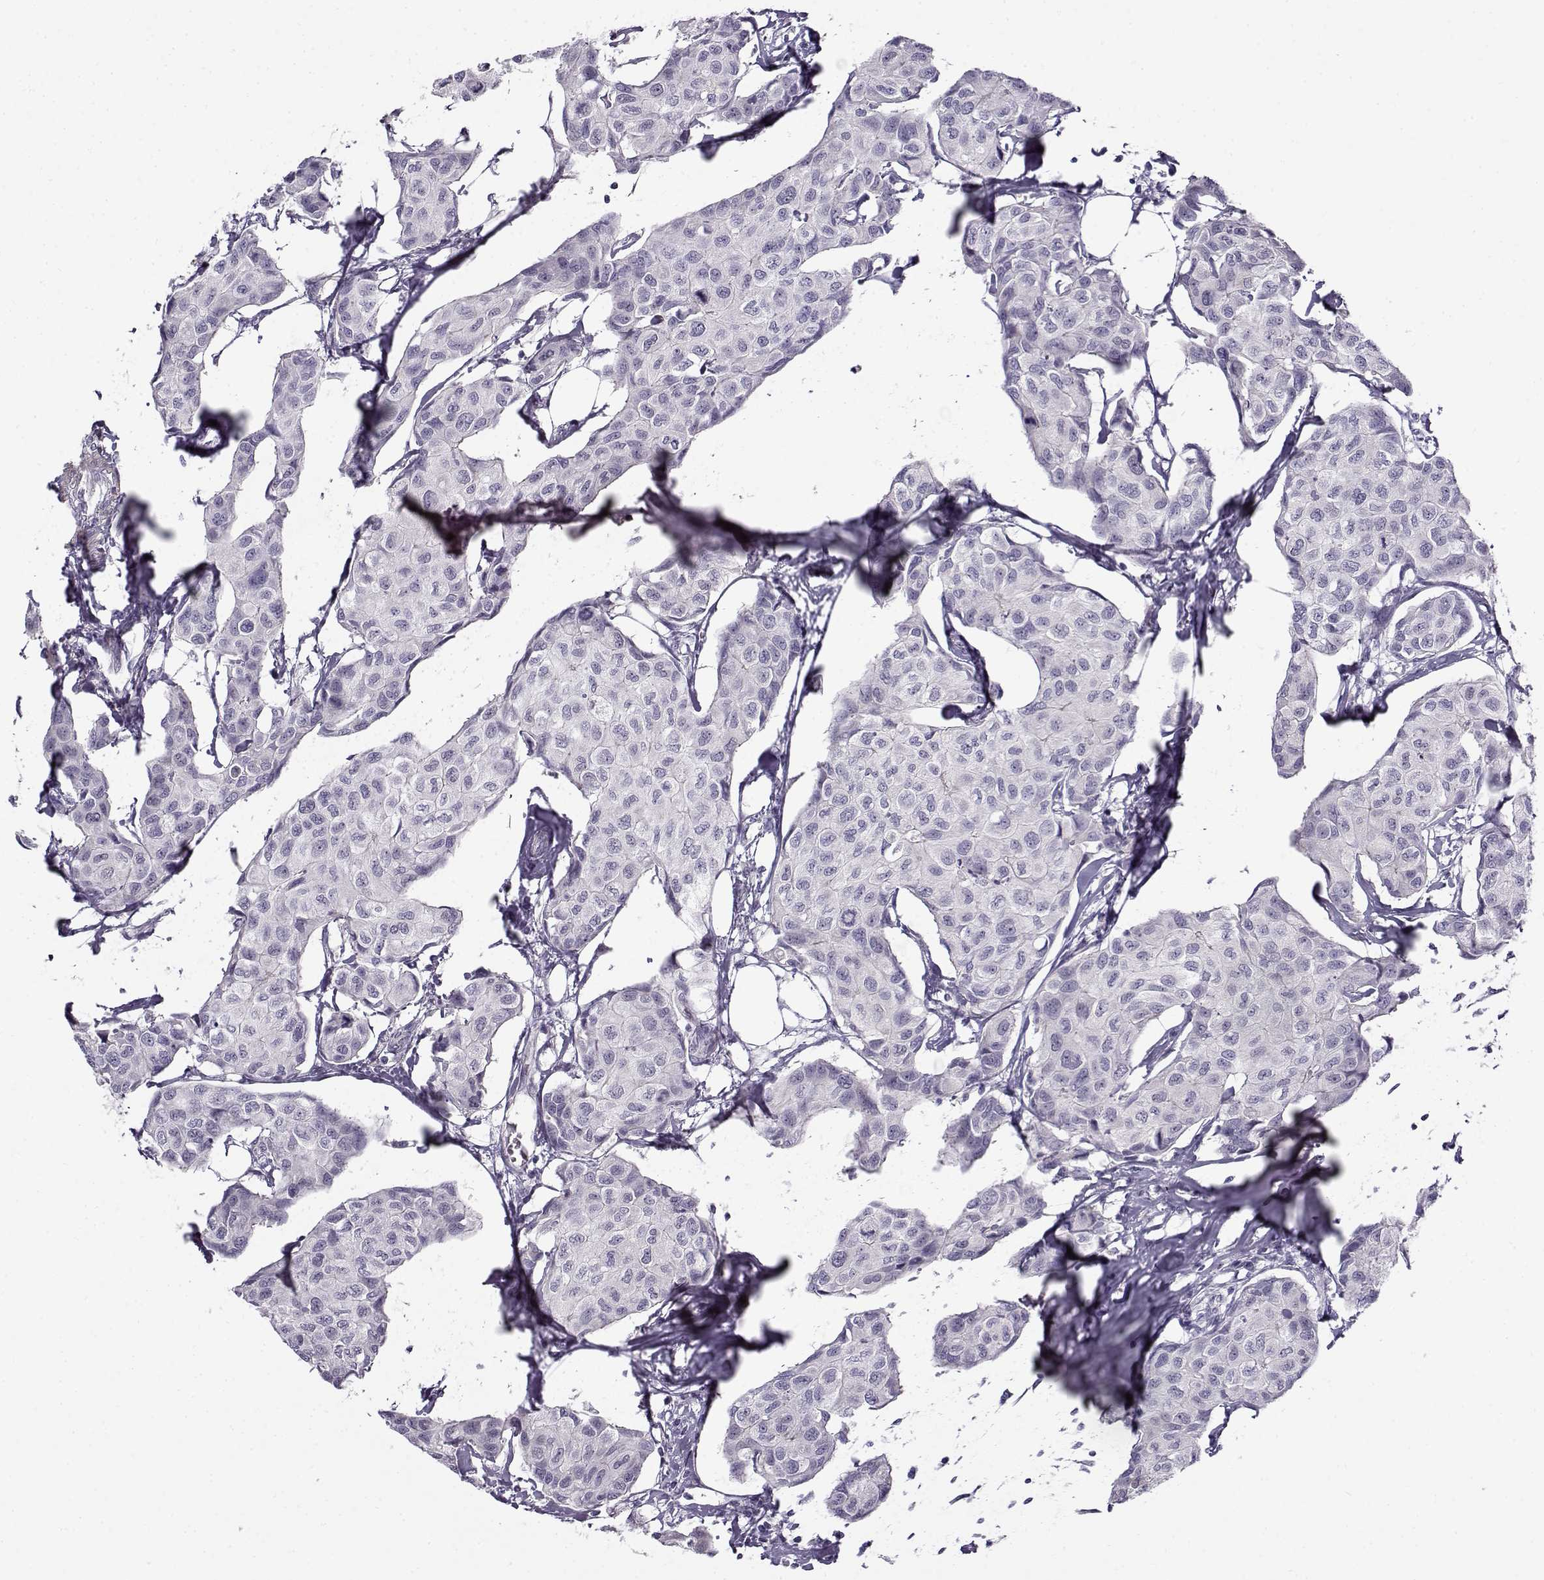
{"staining": {"intensity": "negative", "quantity": "none", "location": "none"}, "tissue": "breast cancer", "cell_type": "Tumor cells", "image_type": "cancer", "snomed": [{"axis": "morphology", "description": "Duct carcinoma"}, {"axis": "topography", "description": "Breast"}], "caption": "Photomicrograph shows no significant protein expression in tumor cells of breast cancer. (Stains: DAB immunohistochemistry (IHC) with hematoxylin counter stain, Microscopy: brightfield microscopy at high magnification).", "gene": "TEX55", "patient": {"sex": "female", "age": 80}}